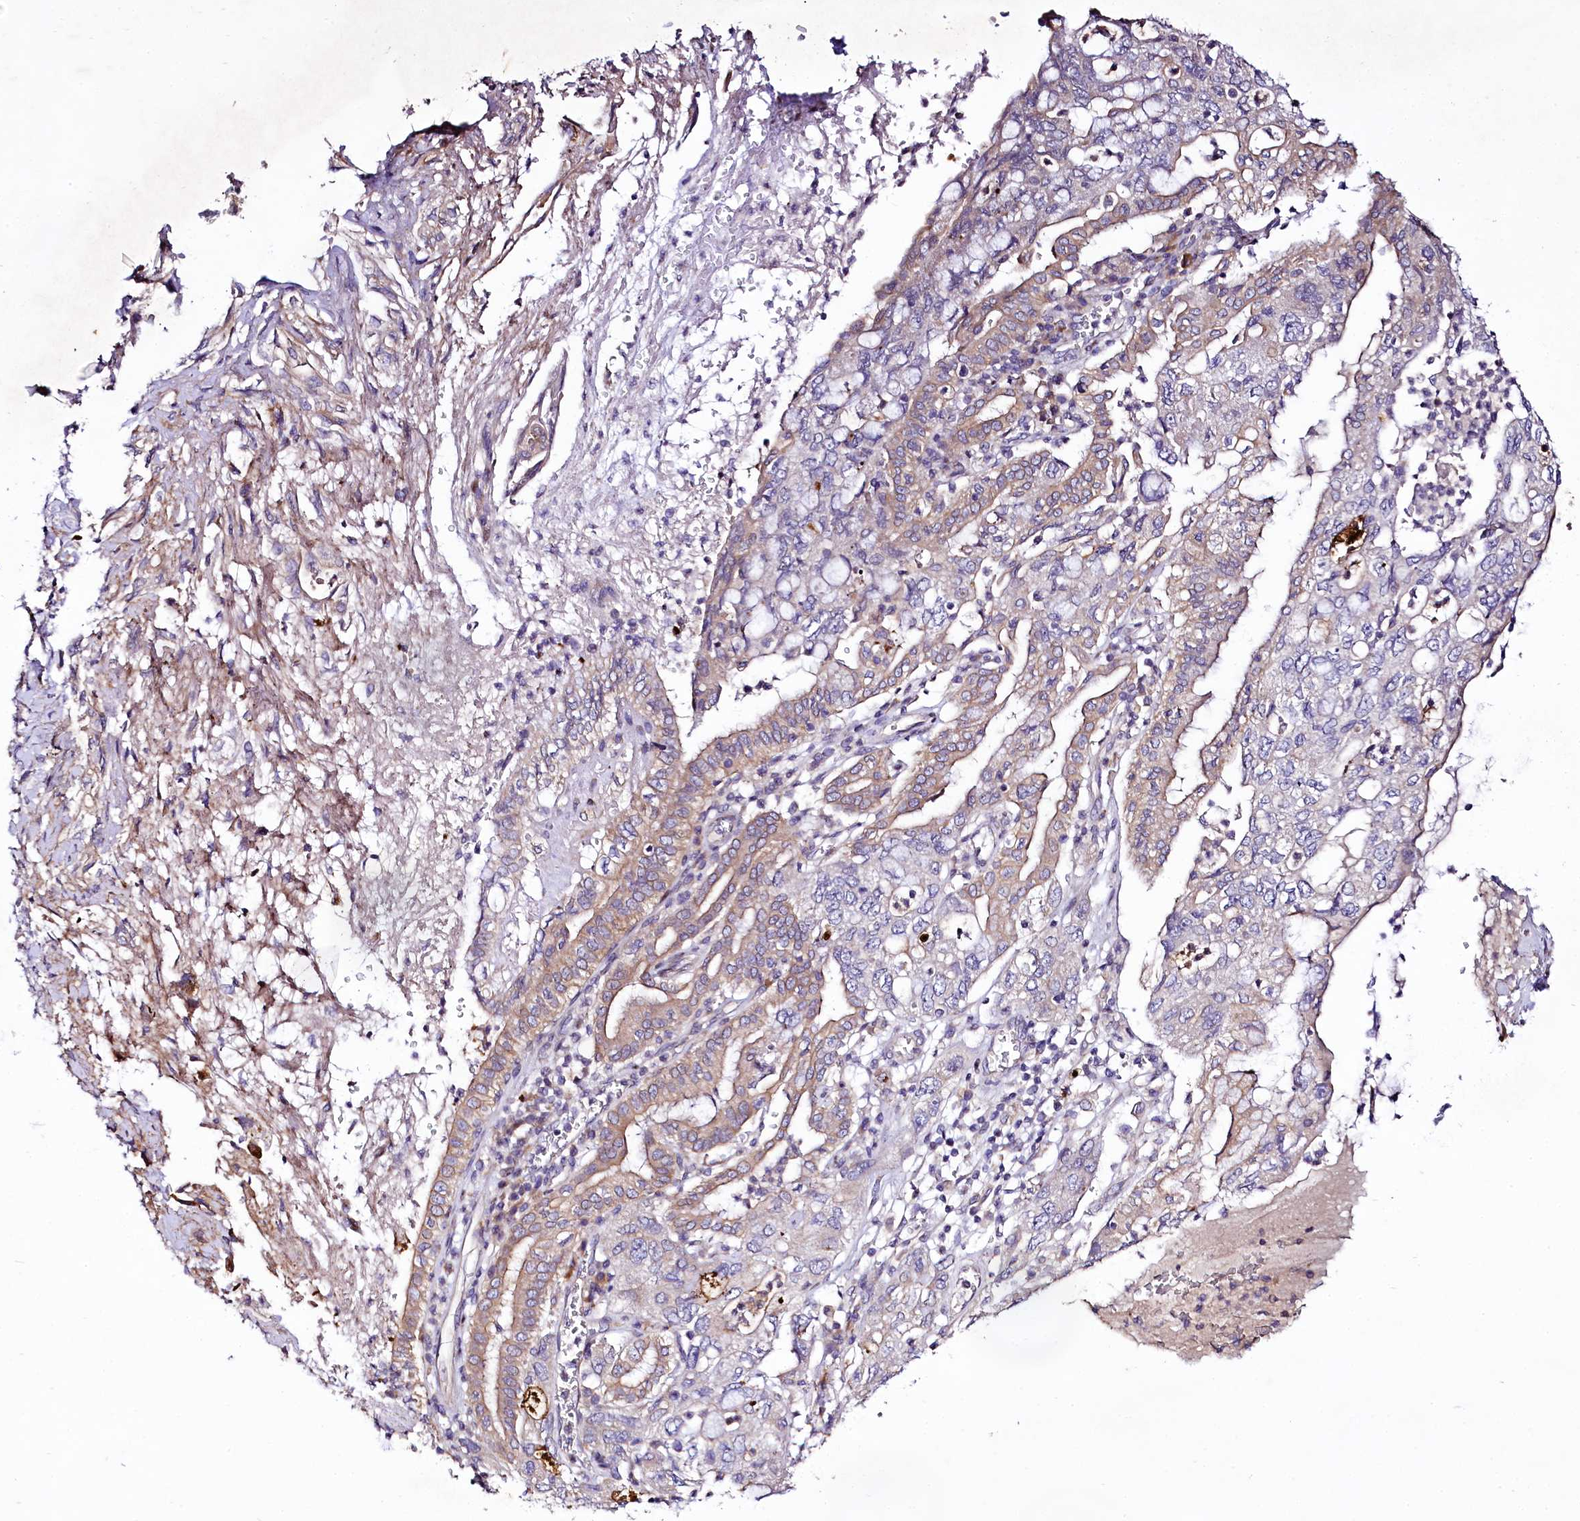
{"staining": {"intensity": "weak", "quantity": "25%-75%", "location": "cytoplasmic/membranous"}, "tissue": "pancreatic cancer", "cell_type": "Tumor cells", "image_type": "cancer", "snomed": [{"axis": "morphology", "description": "Adenocarcinoma, NOS"}, {"axis": "topography", "description": "Pancreas"}], "caption": "This micrograph exhibits pancreatic cancer (adenocarcinoma) stained with IHC to label a protein in brown. The cytoplasmic/membranous of tumor cells show weak positivity for the protein. Nuclei are counter-stained blue.", "gene": "ZC3H12C", "patient": {"sex": "female", "age": 73}}